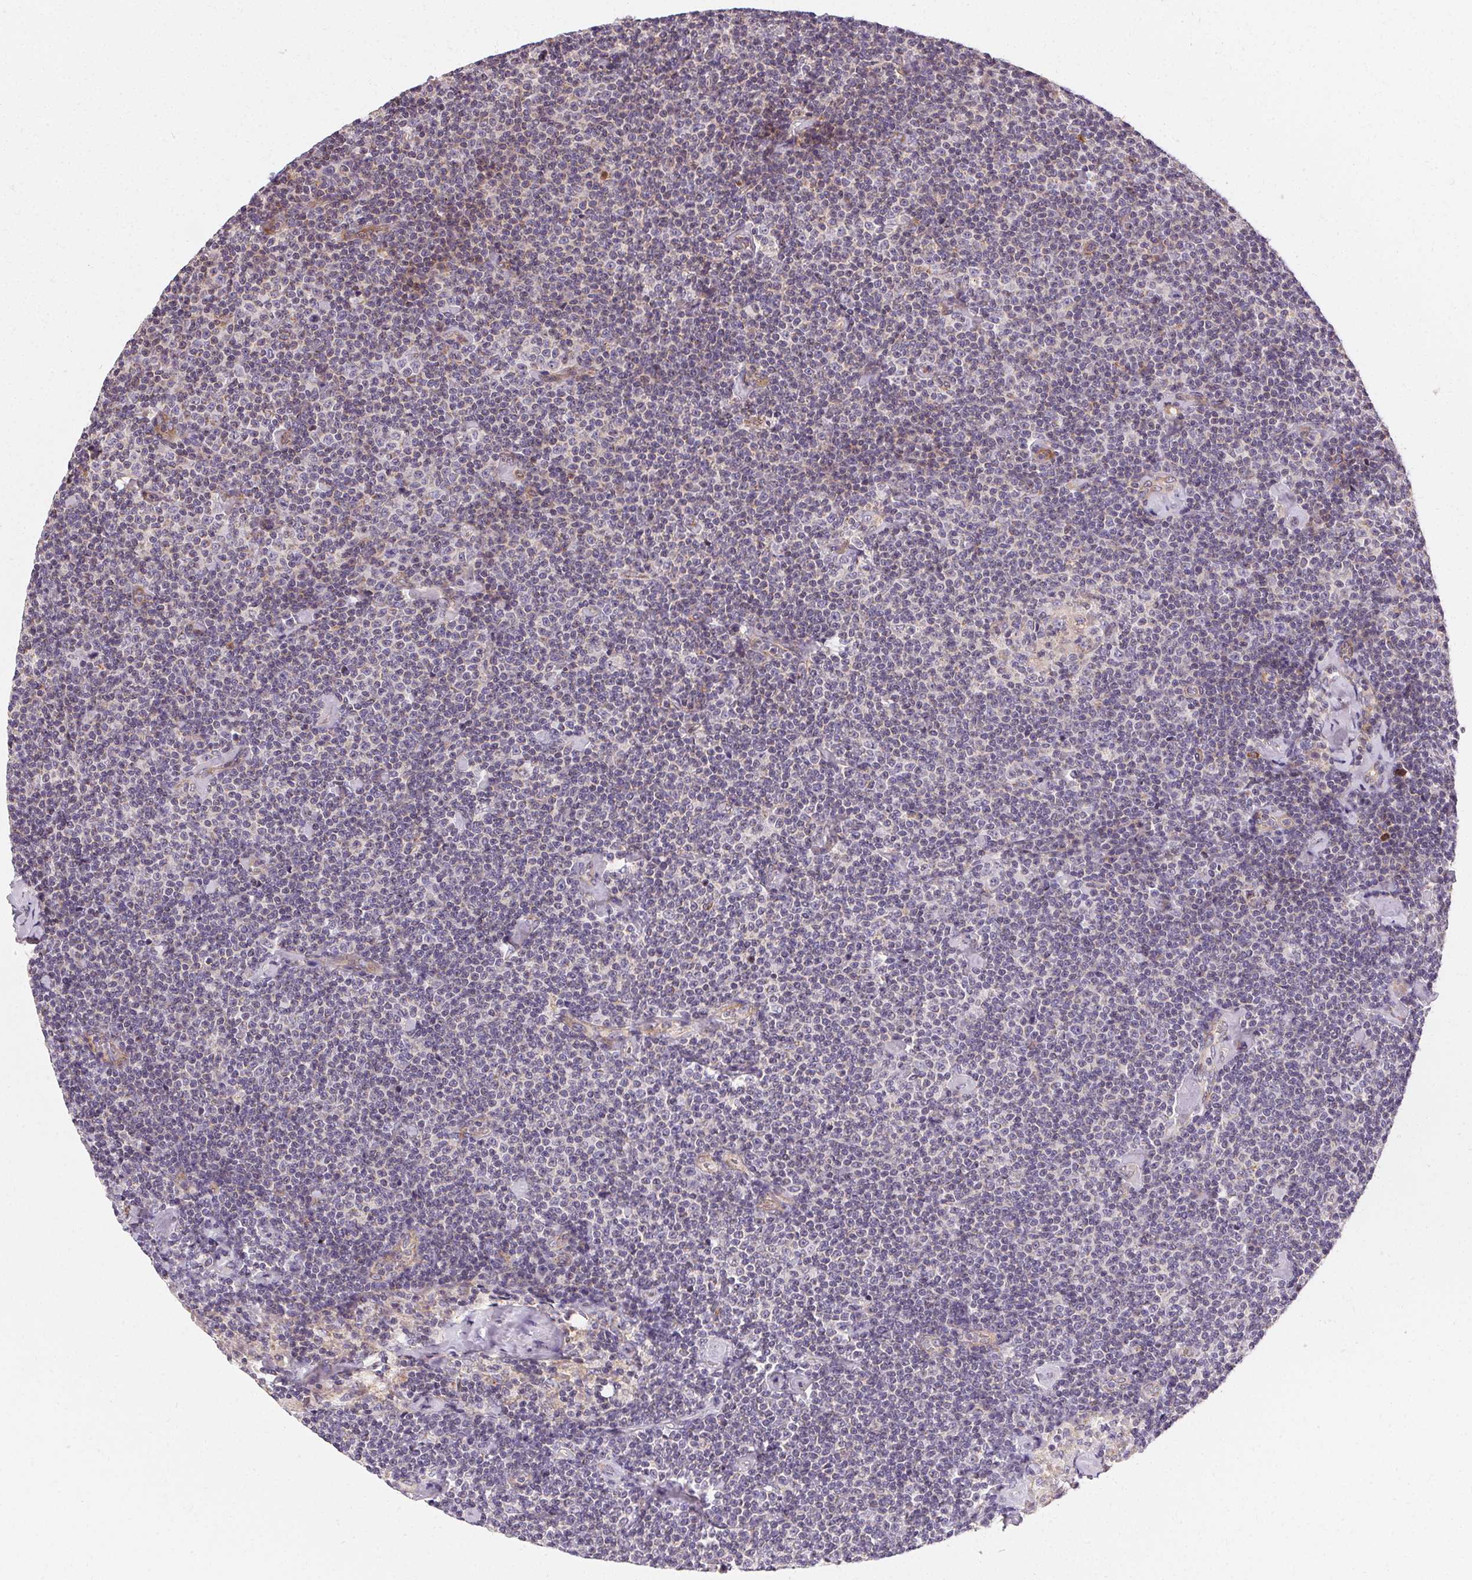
{"staining": {"intensity": "negative", "quantity": "none", "location": "none"}, "tissue": "lymphoma", "cell_type": "Tumor cells", "image_type": "cancer", "snomed": [{"axis": "morphology", "description": "Malignant lymphoma, non-Hodgkin's type, Low grade"}, {"axis": "topography", "description": "Lymph node"}], "caption": "Immunohistochemistry micrograph of malignant lymphoma, non-Hodgkin's type (low-grade) stained for a protein (brown), which shows no staining in tumor cells. (Stains: DAB immunohistochemistry with hematoxylin counter stain, Microscopy: brightfield microscopy at high magnification).", "gene": "APLP1", "patient": {"sex": "male", "age": 81}}